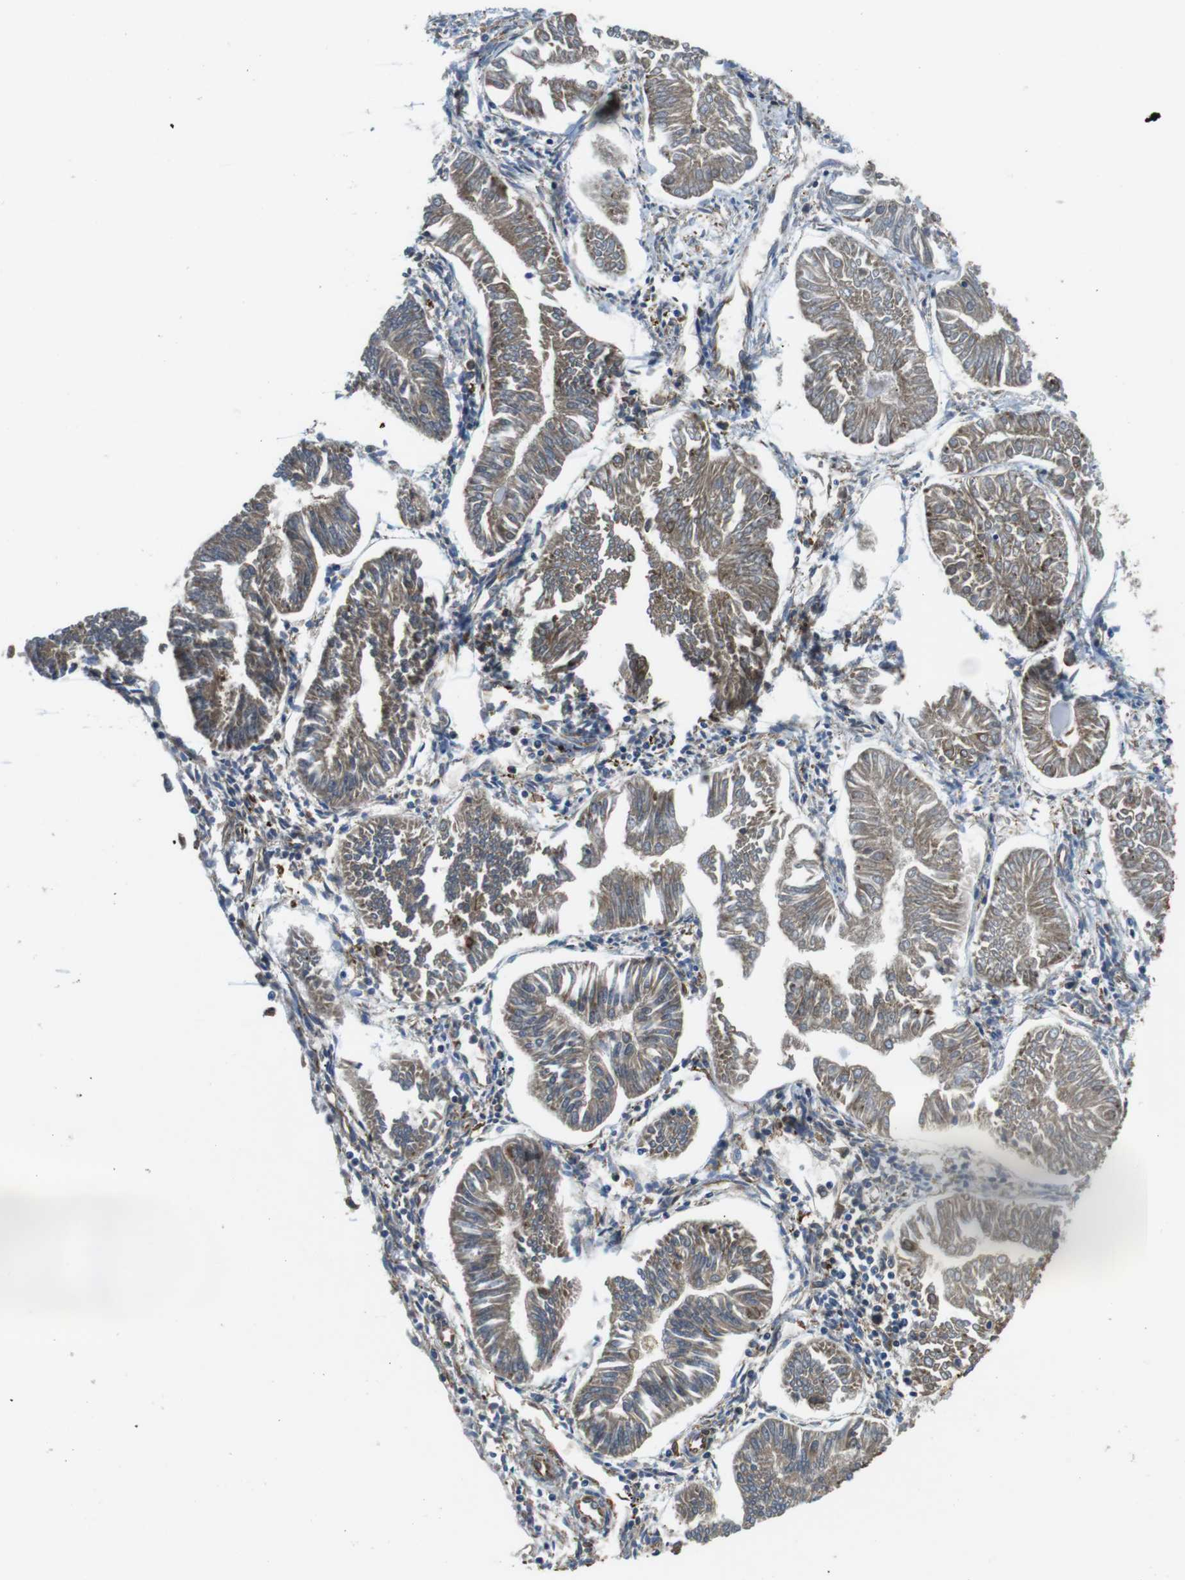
{"staining": {"intensity": "negative", "quantity": "none", "location": "none"}, "tissue": "endometrial cancer", "cell_type": "Tumor cells", "image_type": "cancer", "snomed": [{"axis": "morphology", "description": "Adenocarcinoma, NOS"}, {"axis": "topography", "description": "Endometrium"}], "caption": "This histopathology image is of endometrial cancer (adenocarcinoma) stained with IHC to label a protein in brown with the nuclei are counter-stained blue. There is no staining in tumor cells.", "gene": "UGGT1", "patient": {"sex": "female", "age": 53}}